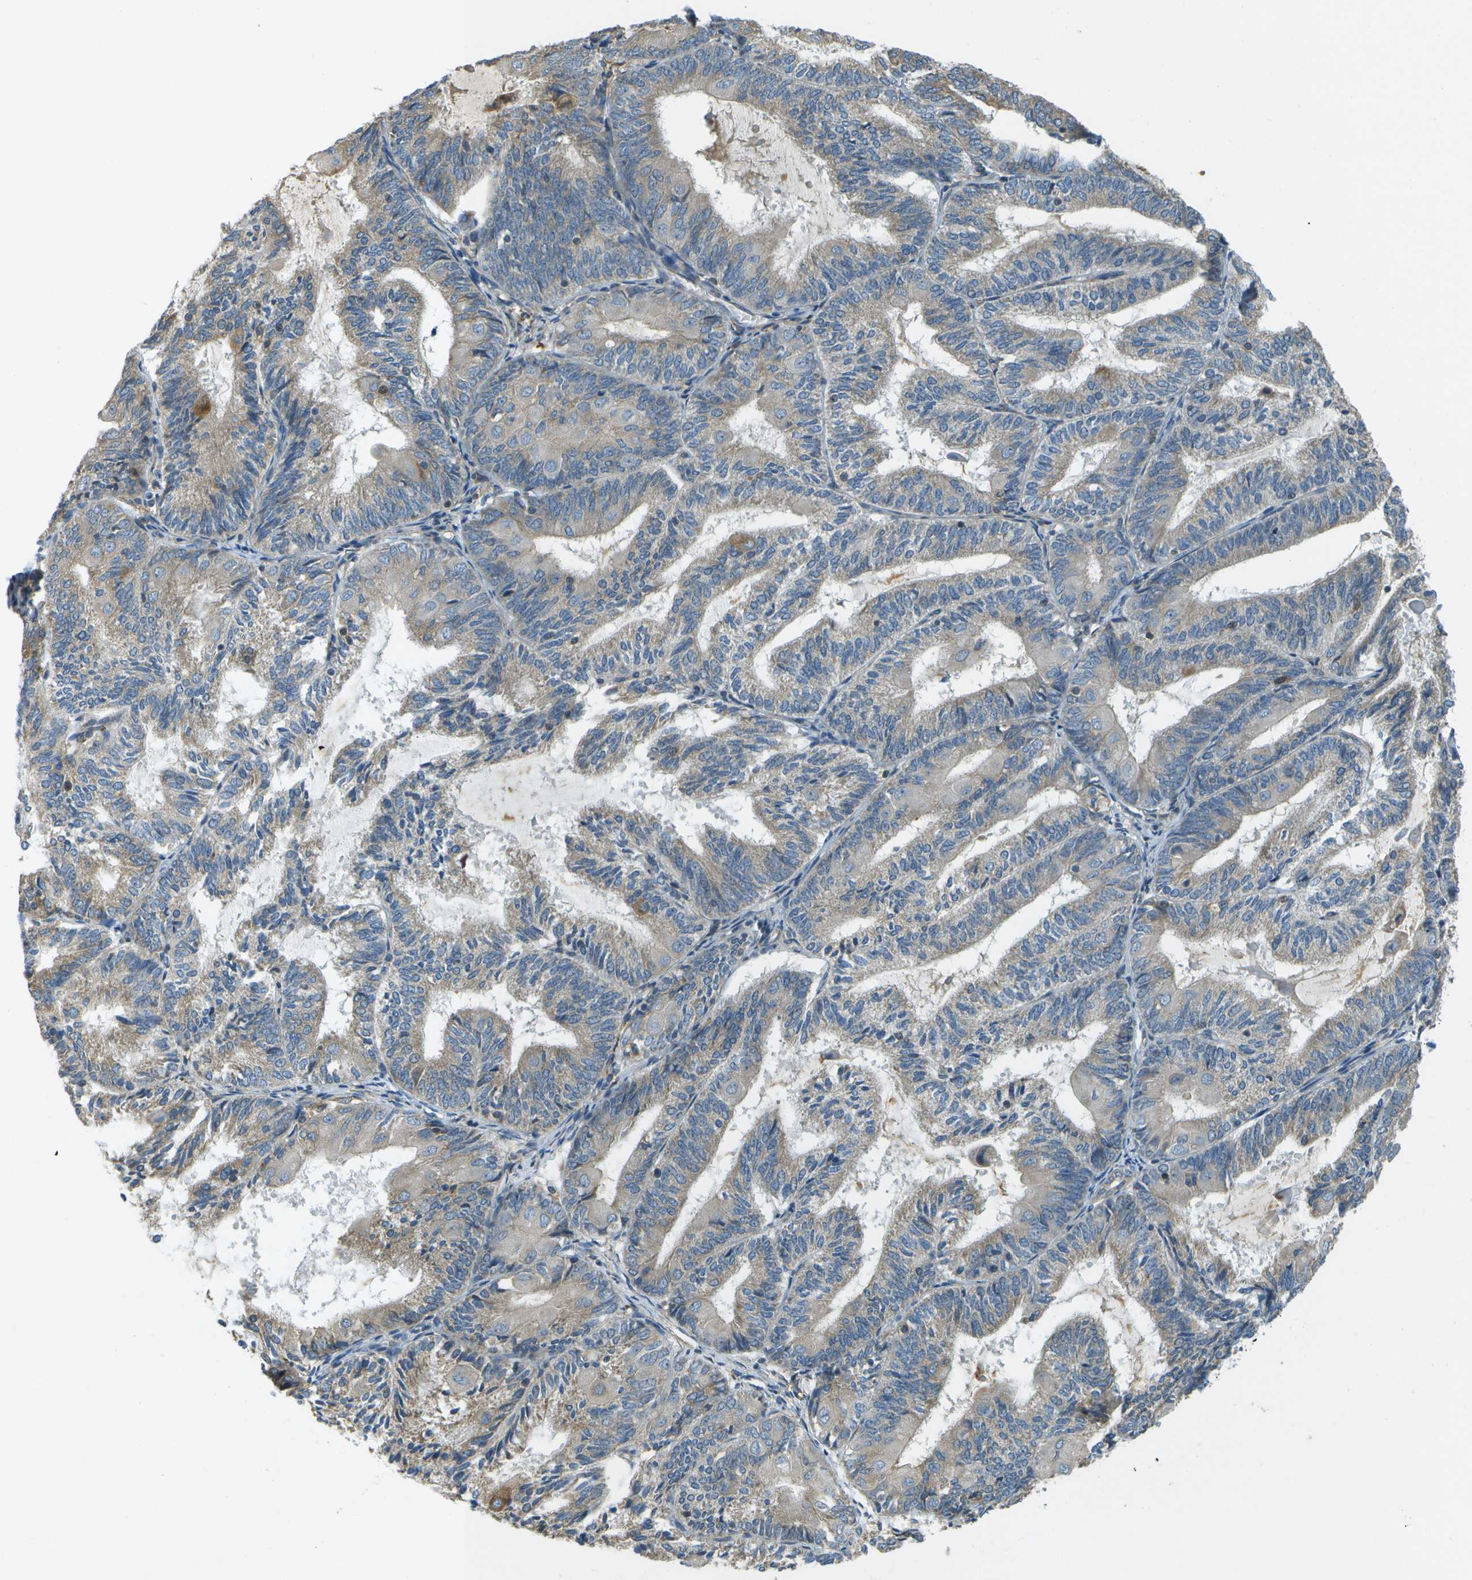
{"staining": {"intensity": "negative", "quantity": "none", "location": "none"}, "tissue": "endometrial cancer", "cell_type": "Tumor cells", "image_type": "cancer", "snomed": [{"axis": "morphology", "description": "Adenocarcinoma, NOS"}, {"axis": "topography", "description": "Endometrium"}], "caption": "Immunohistochemistry (IHC) photomicrograph of endometrial cancer (adenocarcinoma) stained for a protein (brown), which shows no staining in tumor cells.", "gene": "SAMSN1", "patient": {"sex": "female", "age": 81}}